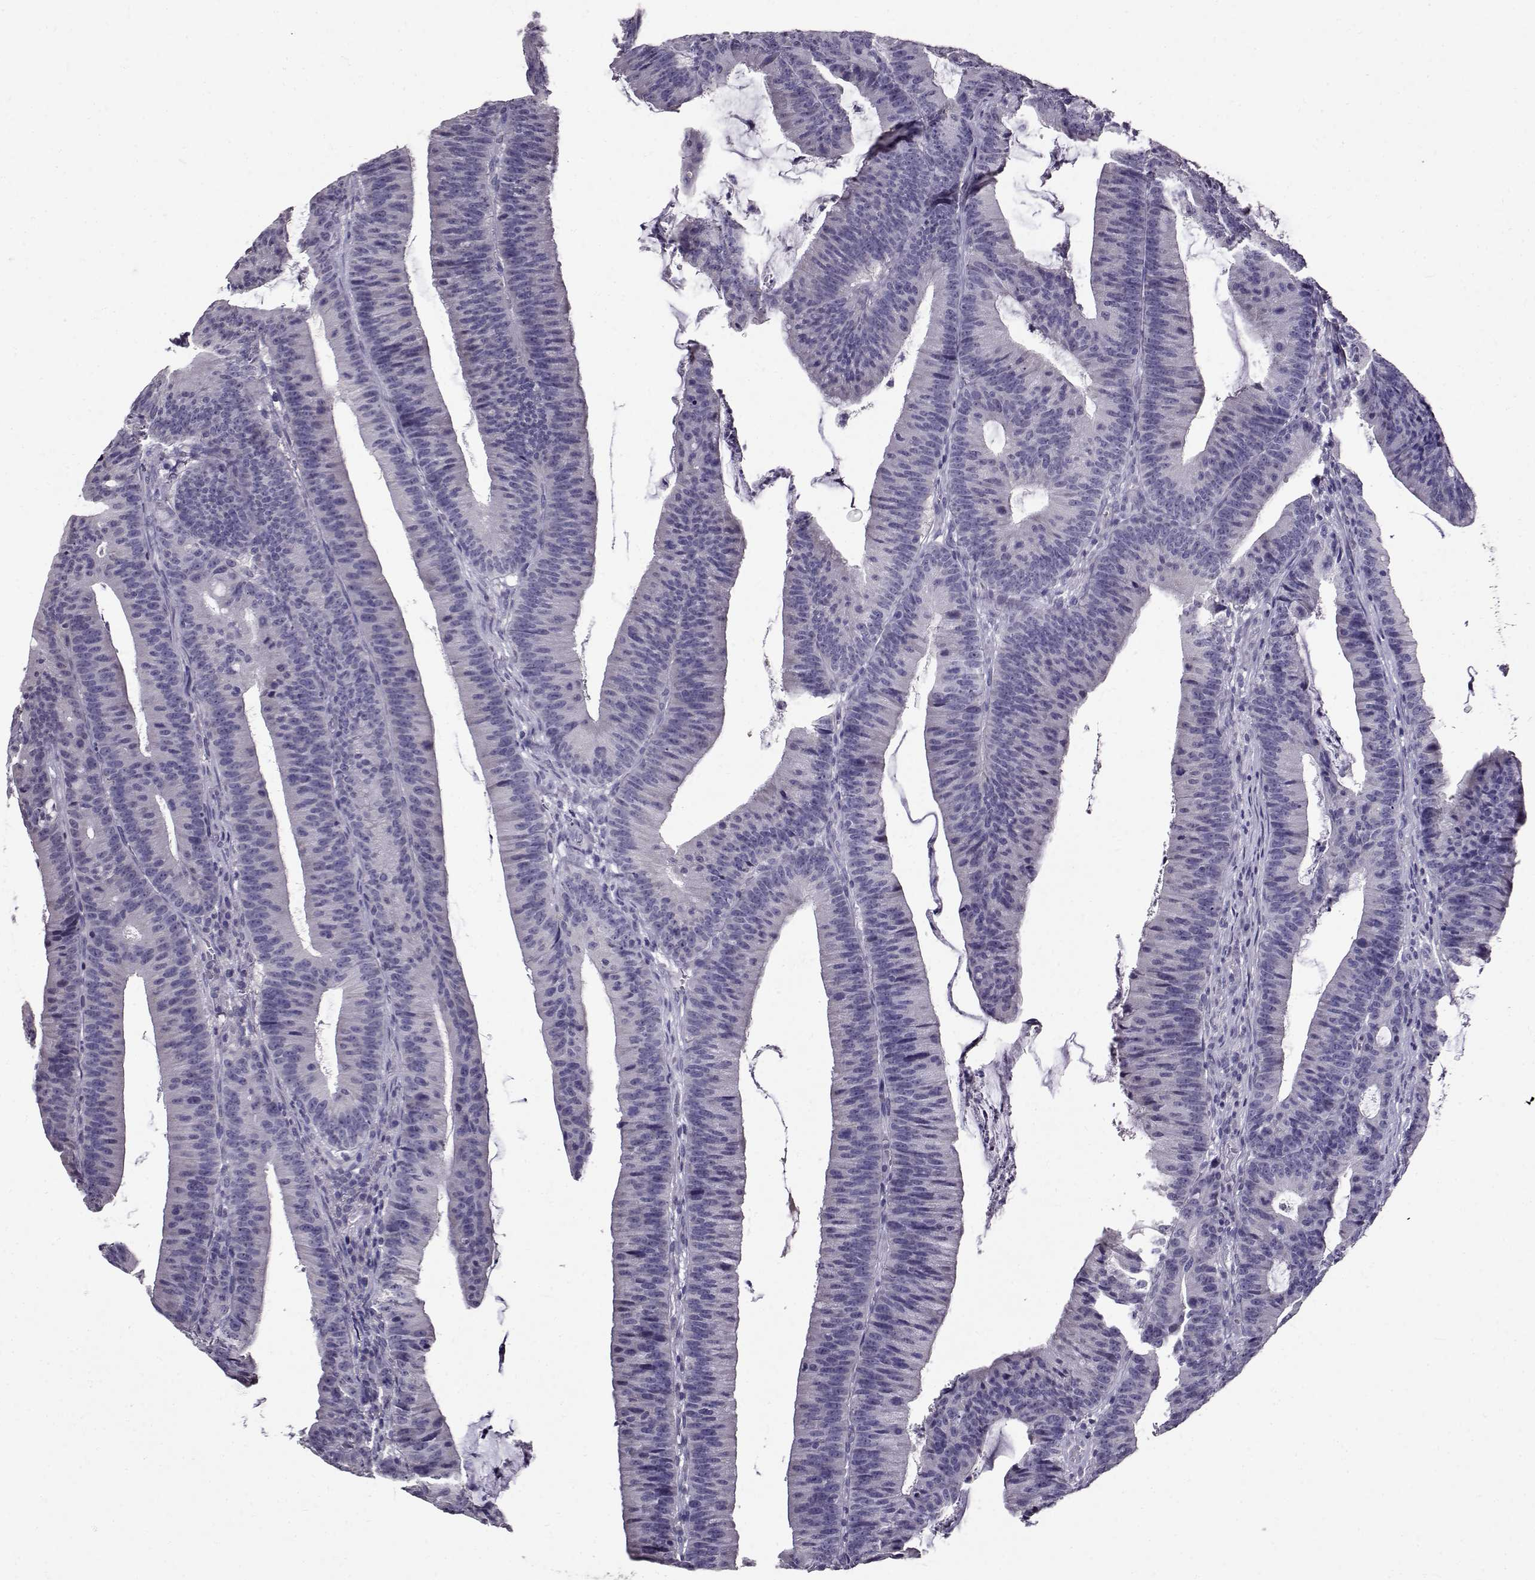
{"staining": {"intensity": "negative", "quantity": "none", "location": "none"}, "tissue": "colorectal cancer", "cell_type": "Tumor cells", "image_type": "cancer", "snomed": [{"axis": "morphology", "description": "Adenocarcinoma, NOS"}, {"axis": "topography", "description": "Colon"}], "caption": "Immunohistochemistry image of neoplastic tissue: human colorectal cancer stained with DAB shows no significant protein staining in tumor cells.", "gene": "PAEP", "patient": {"sex": "female", "age": 78}}